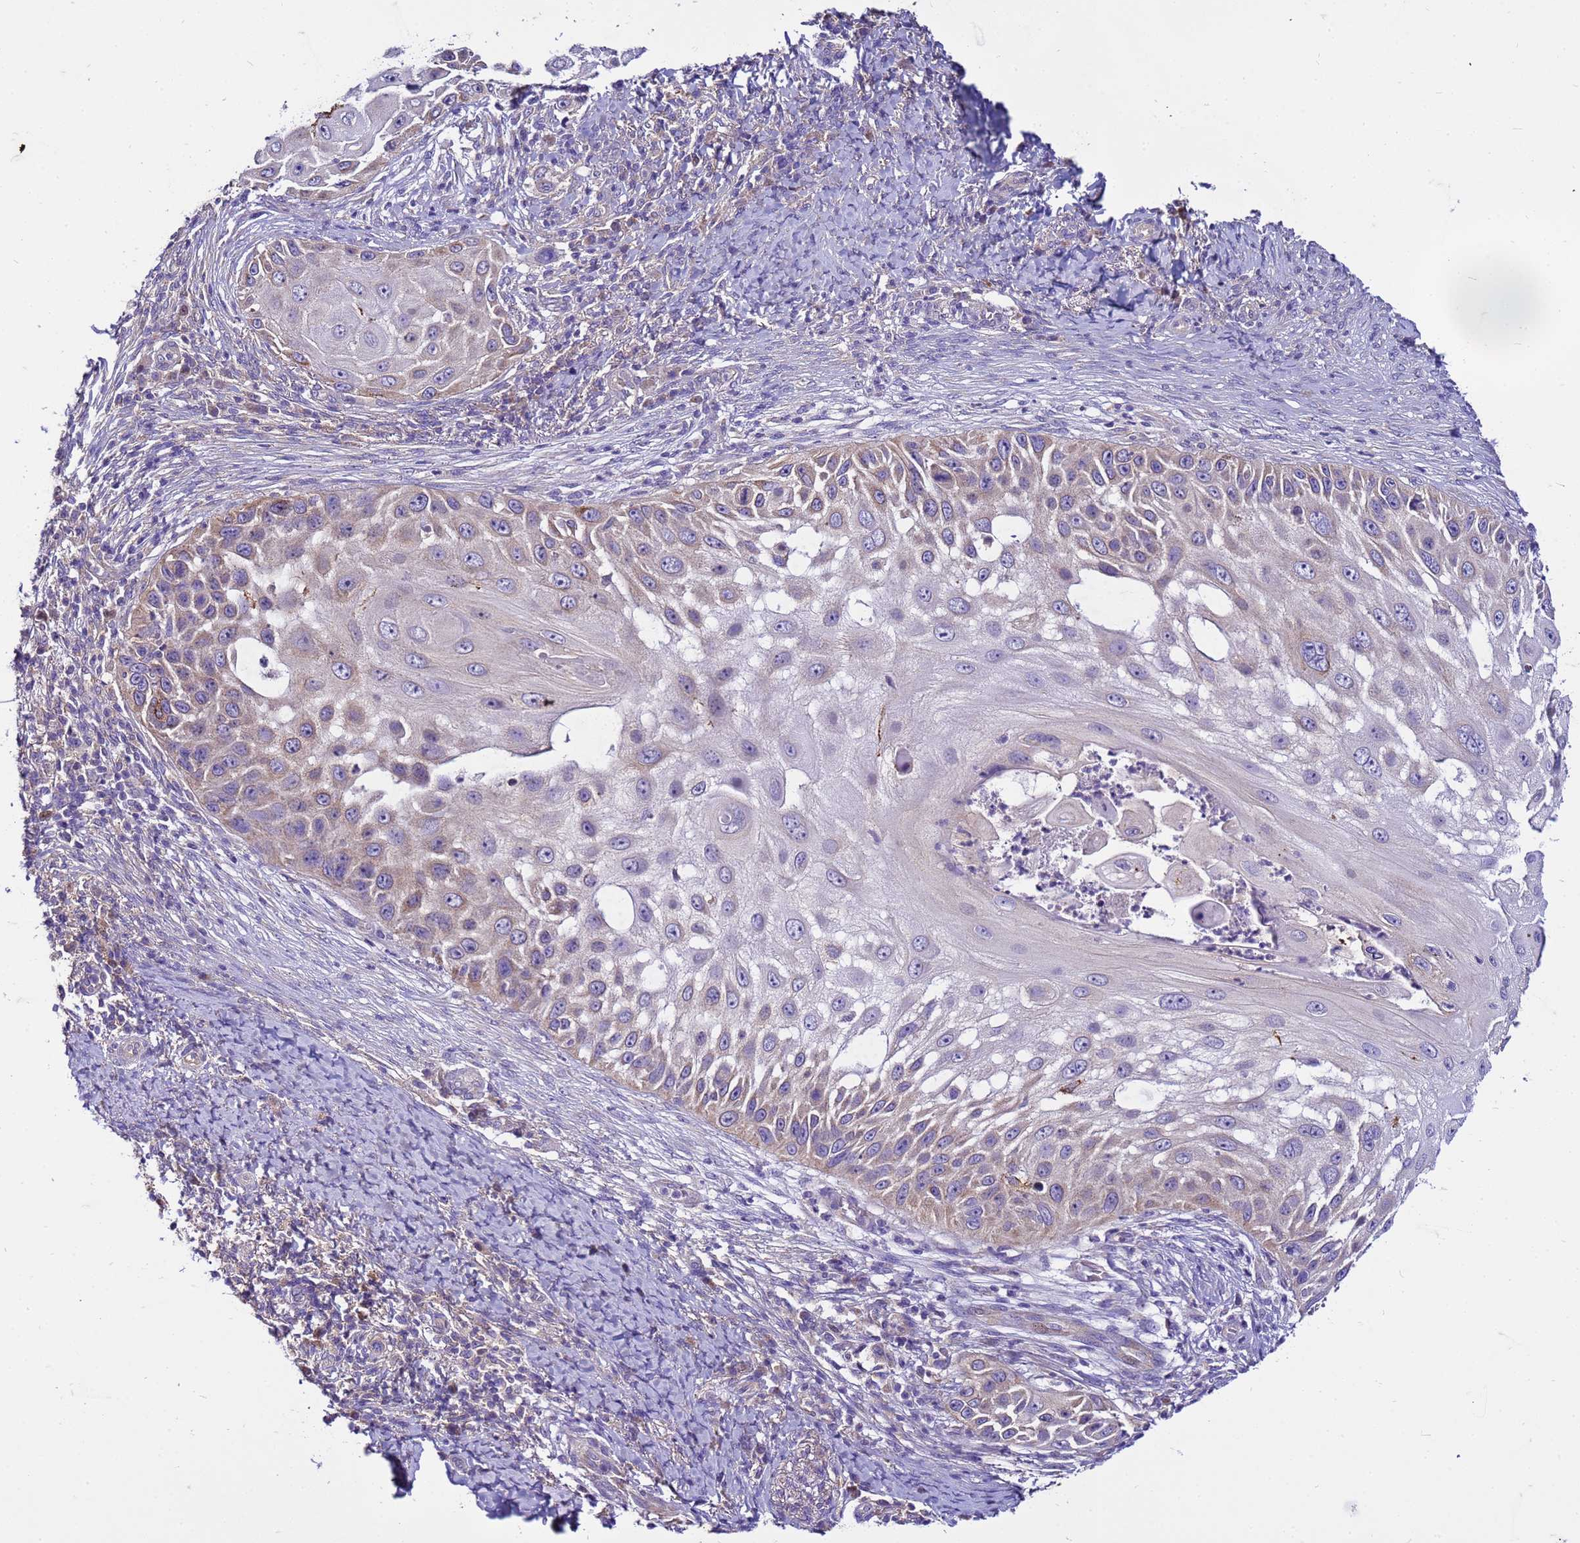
{"staining": {"intensity": "weak", "quantity": "25%-75%", "location": "cytoplasmic/membranous"}, "tissue": "skin cancer", "cell_type": "Tumor cells", "image_type": "cancer", "snomed": [{"axis": "morphology", "description": "Squamous cell carcinoma, NOS"}, {"axis": "topography", "description": "Skin"}], "caption": "Immunohistochemistry (IHC) (DAB (3,3'-diaminobenzidine)) staining of human skin cancer (squamous cell carcinoma) reveals weak cytoplasmic/membranous protein positivity in approximately 25%-75% of tumor cells. The staining was performed using DAB (3,3'-diaminobenzidine), with brown indicating positive protein expression. Nuclei are stained blue with hematoxylin.", "gene": "PKD1", "patient": {"sex": "female", "age": 44}}